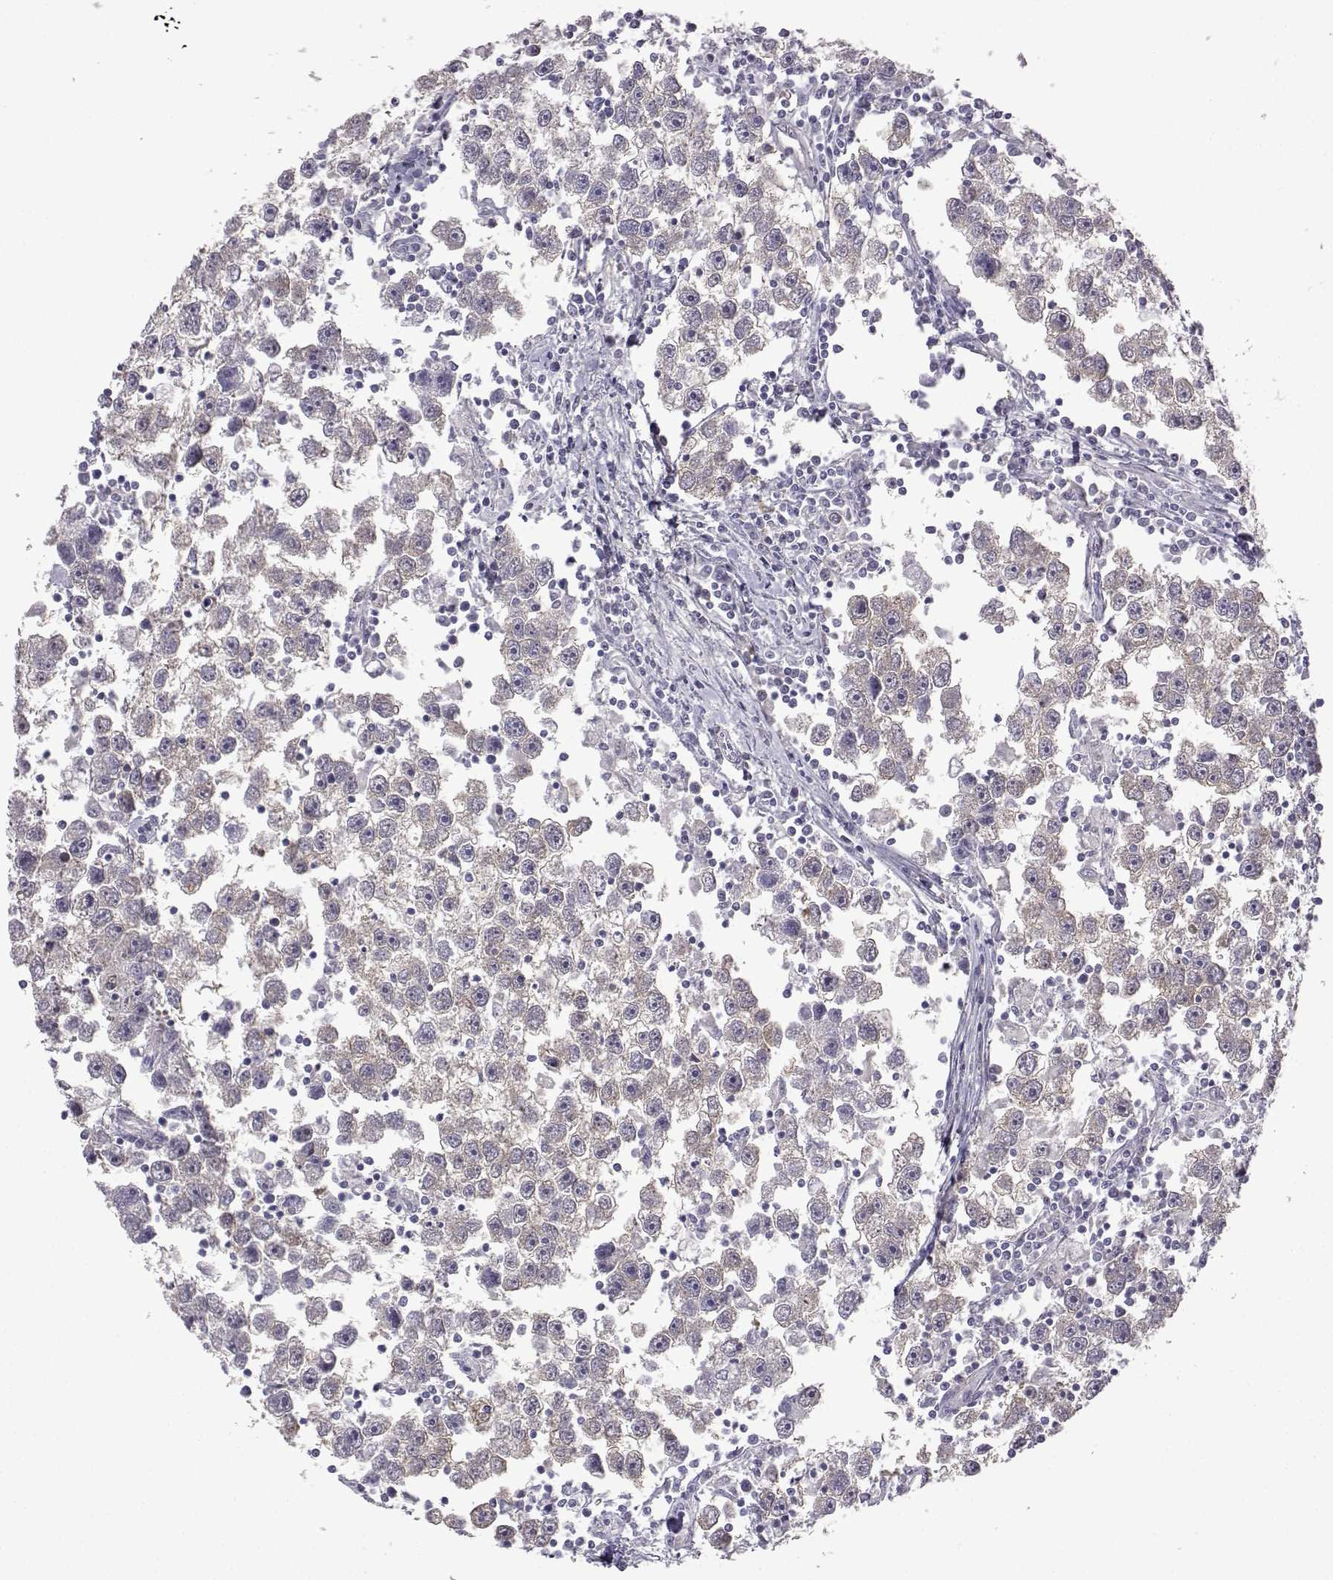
{"staining": {"intensity": "negative", "quantity": "none", "location": "none"}, "tissue": "testis cancer", "cell_type": "Tumor cells", "image_type": "cancer", "snomed": [{"axis": "morphology", "description": "Seminoma, NOS"}, {"axis": "topography", "description": "Testis"}], "caption": "This is an immunohistochemistry photomicrograph of human testis cancer (seminoma). There is no positivity in tumor cells.", "gene": "VGF", "patient": {"sex": "male", "age": 30}}